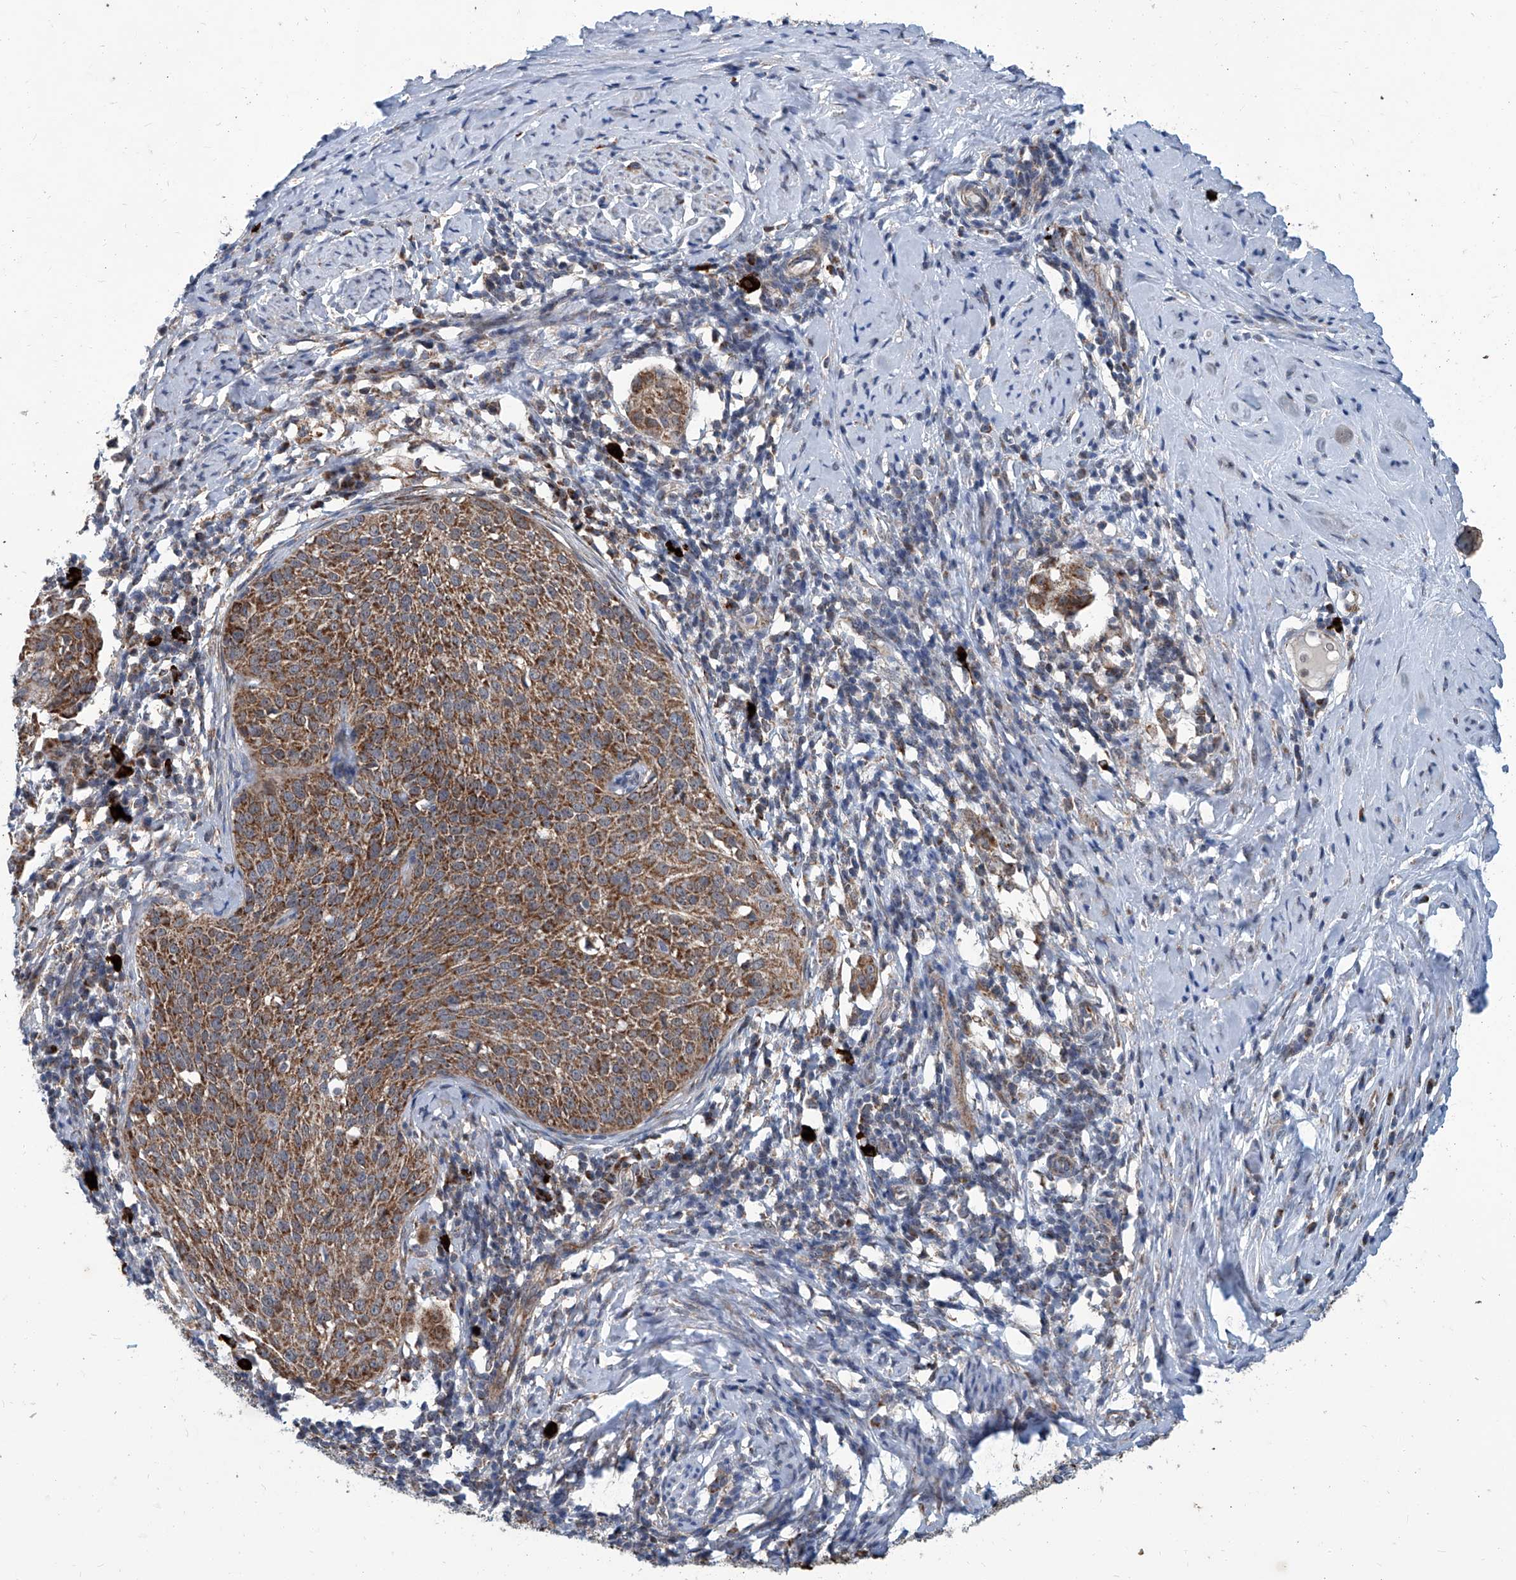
{"staining": {"intensity": "moderate", "quantity": ">75%", "location": "cytoplasmic/membranous"}, "tissue": "cervical cancer", "cell_type": "Tumor cells", "image_type": "cancer", "snomed": [{"axis": "morphology", "description": "Squamous cell carcinoma, NOS"}, {"axis": "topography", "description": "Cervix"}], "caption": "IHC of human cervical cancer (squamous cell carcinoma) exhibits medium levels of moderate cytoplasmic/membranous staining in about >75% of tumor cells.", "gene": "USP48", "patient": {"sex": "female", "age": 51}}